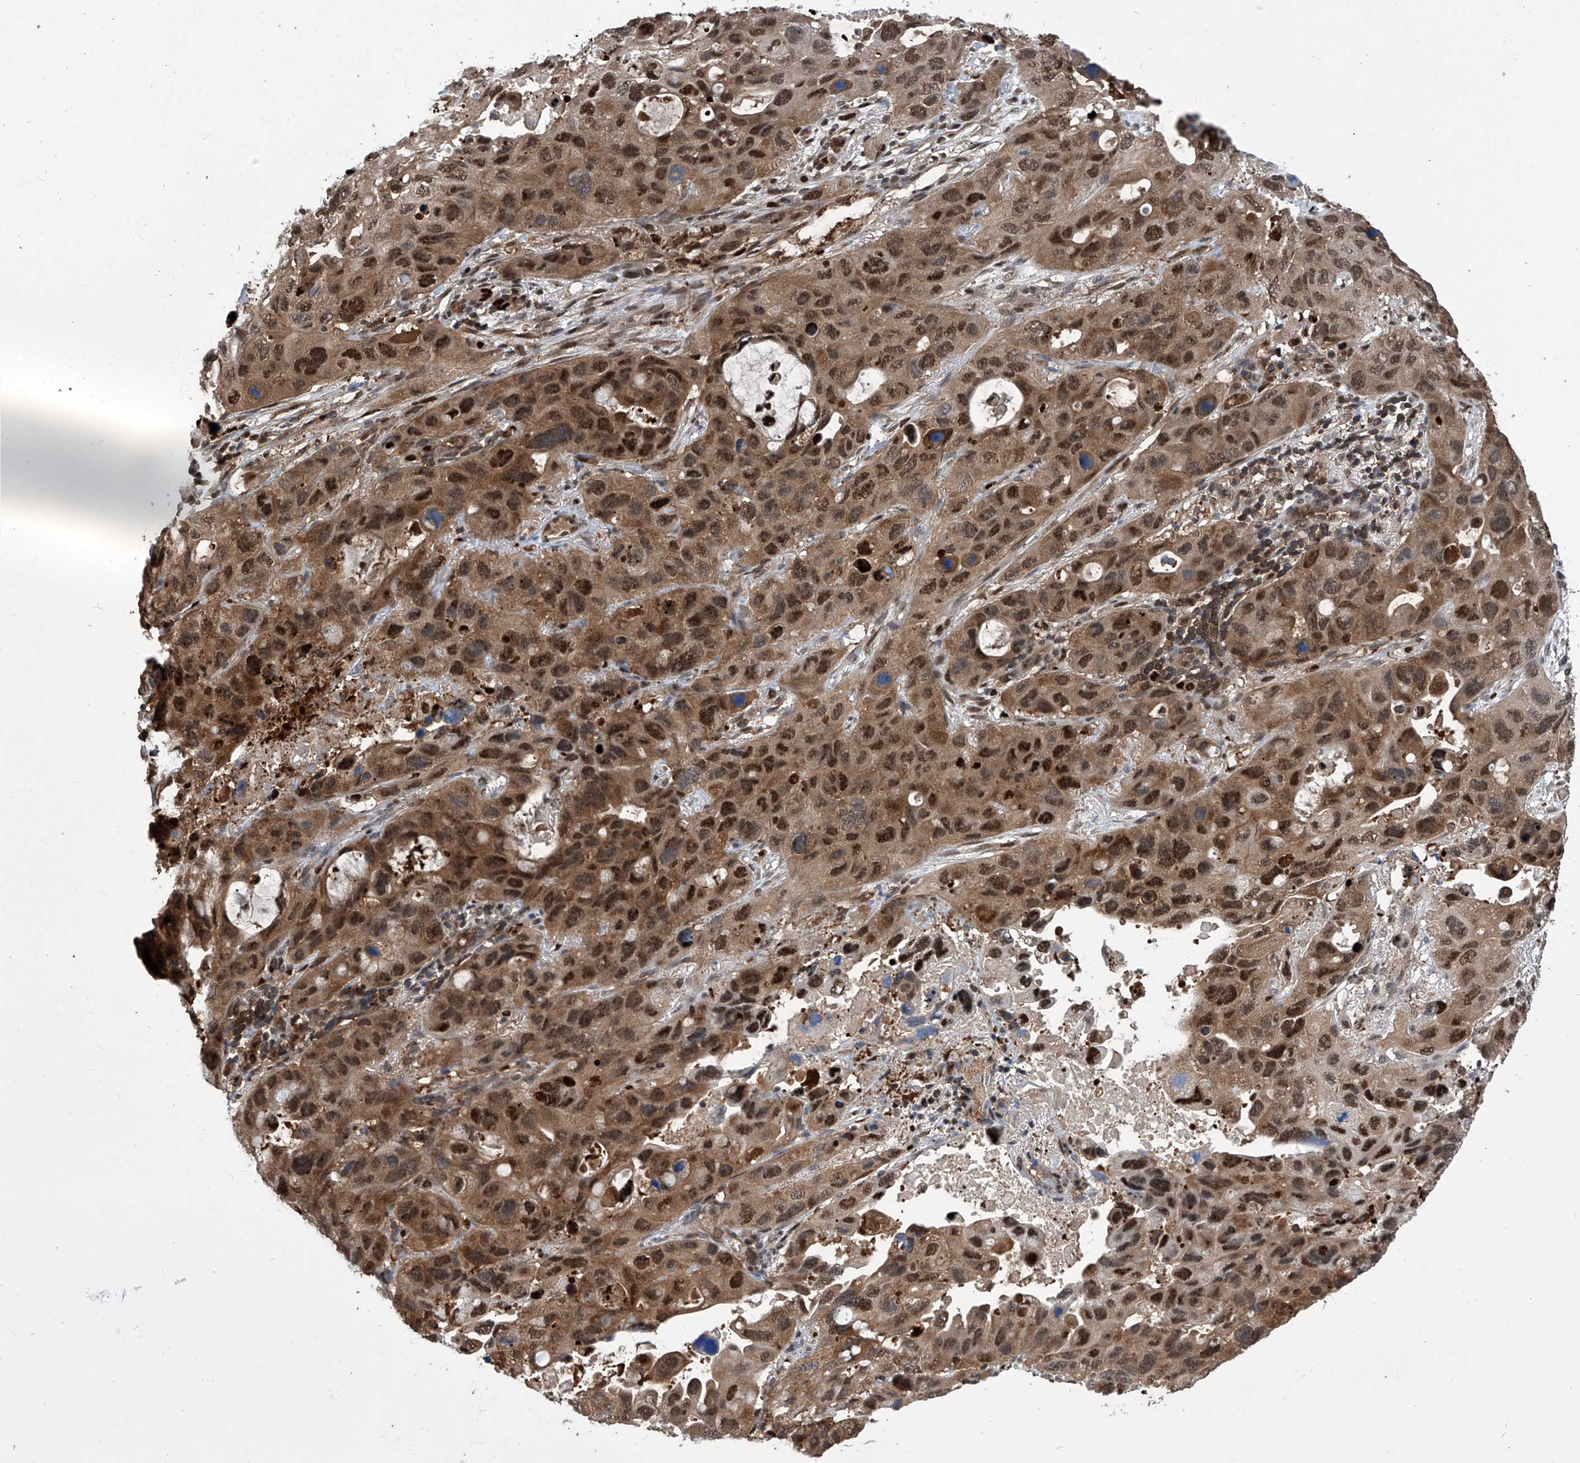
{"staining": {"intensity": "strong", "quantity": ">75%", "location": "cytoplasmic/membranous,nuclear"}, "tissue": "lung cancer", "cell_type": "Tumor cells", "image_type": "cancer", "snomed": [{"axis": "morphology", "description": "Squamous cell carcinoma, NOS"}, {"axis": "topography", "description": "Lung"}], "caption": "Immunohistochemistry (IHC) (DAB (3,3'-diaminobenzidine)) staining of squamous cell carcinoma (lung) shows strong cytoplasmic/membranous and nuclear protein positivity in about >75% of tumor cells.", "gene": "PSMB1", "patient": {"sex": "female", "age": 73}}